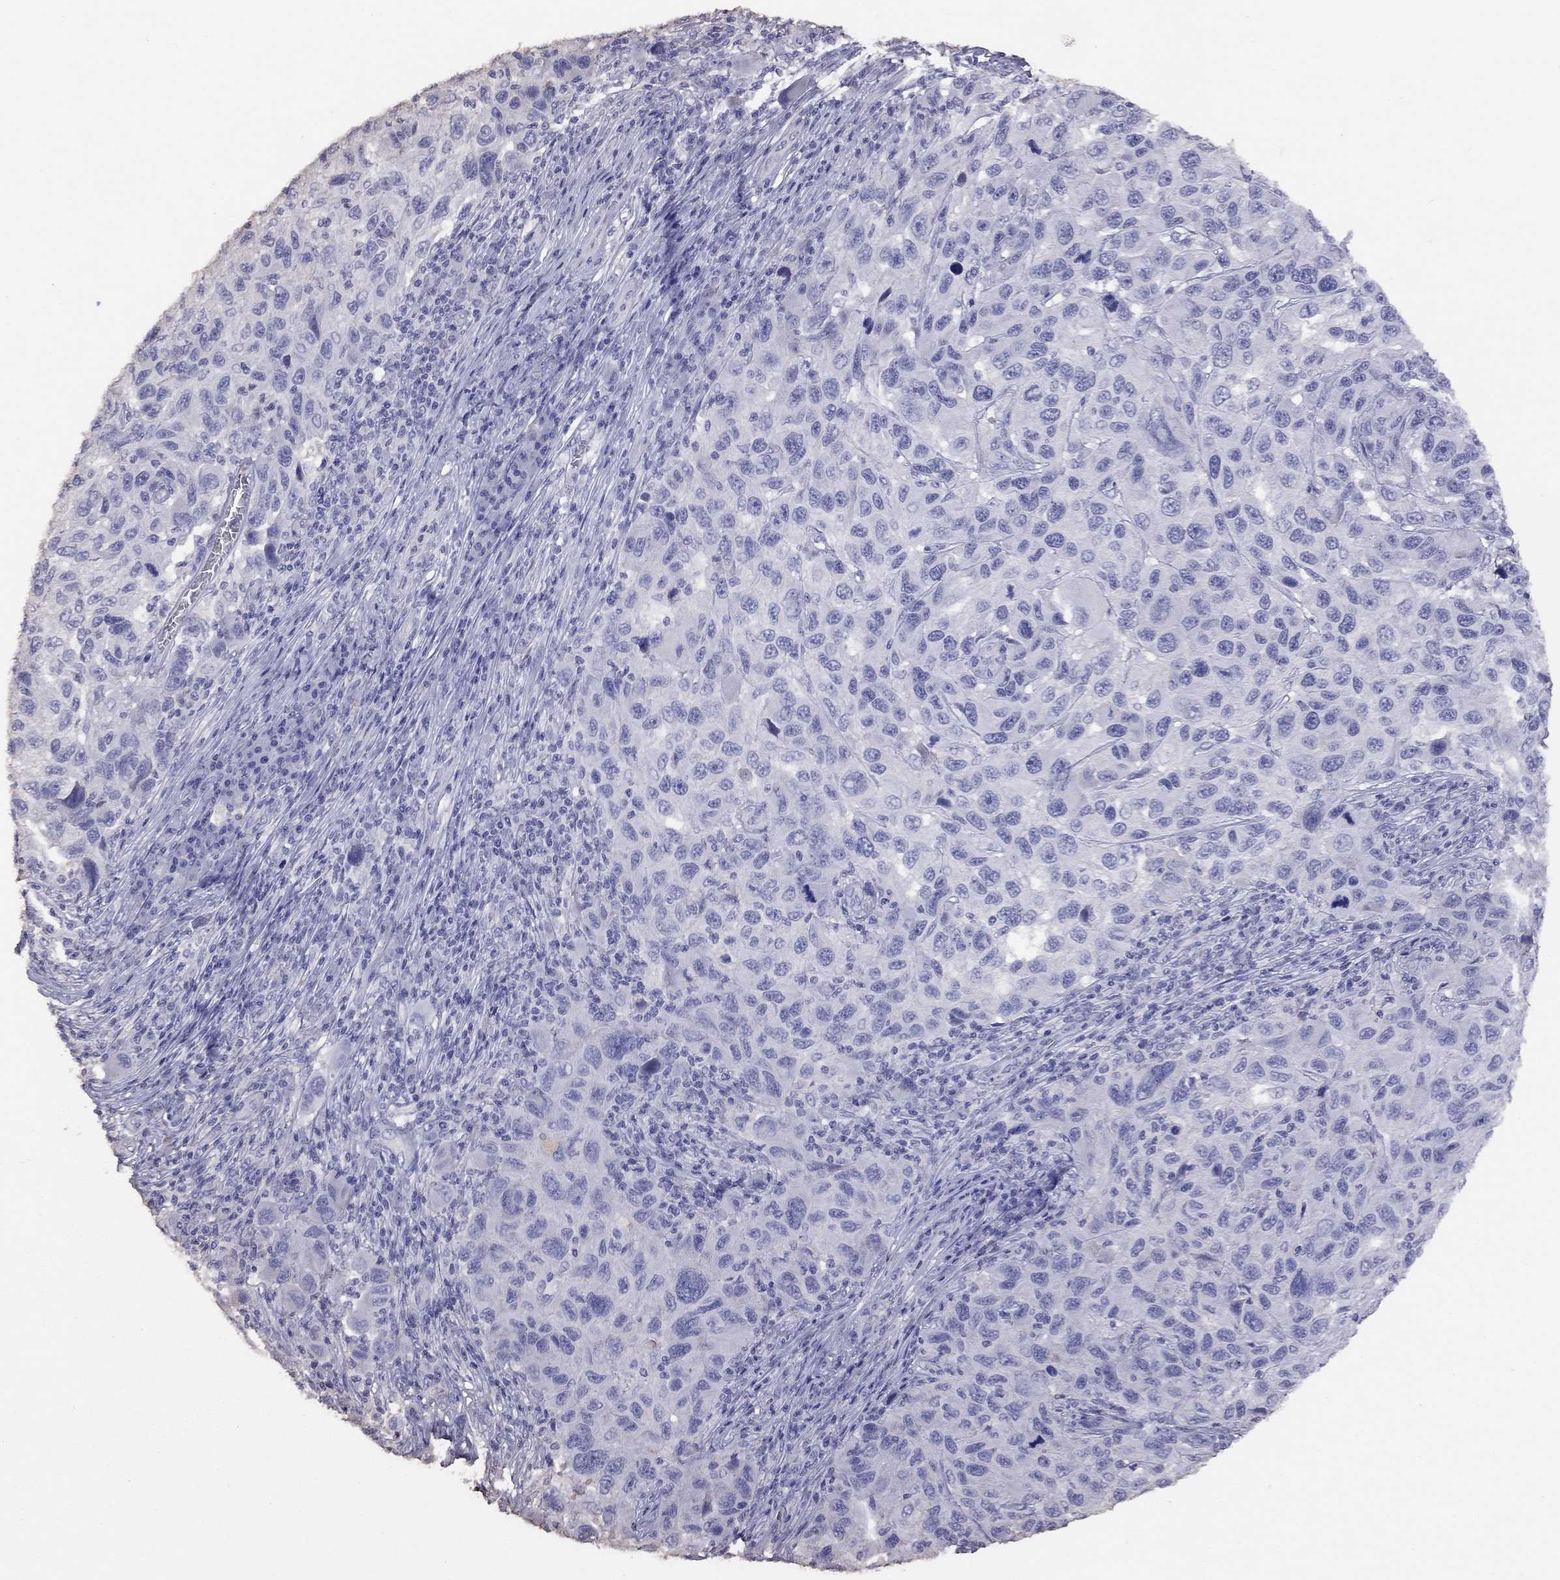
{"staining": {"intensity": "negative", "quantity": "none", "location": "none"}, "tissue": "melanoma", "cell_type": "Tumor cells", "image_type": "cancer", "snomed": [{"axis": "morphology", "description": "Malignant melanoma, NOS"}, {"axis": "topography", "description": "Skin"}], "caption": "Protein analysis of melanoma displays no significant expression in tumor cells.", "gene": "SUN3", "patient": {"sex": "male", "age": 53}}